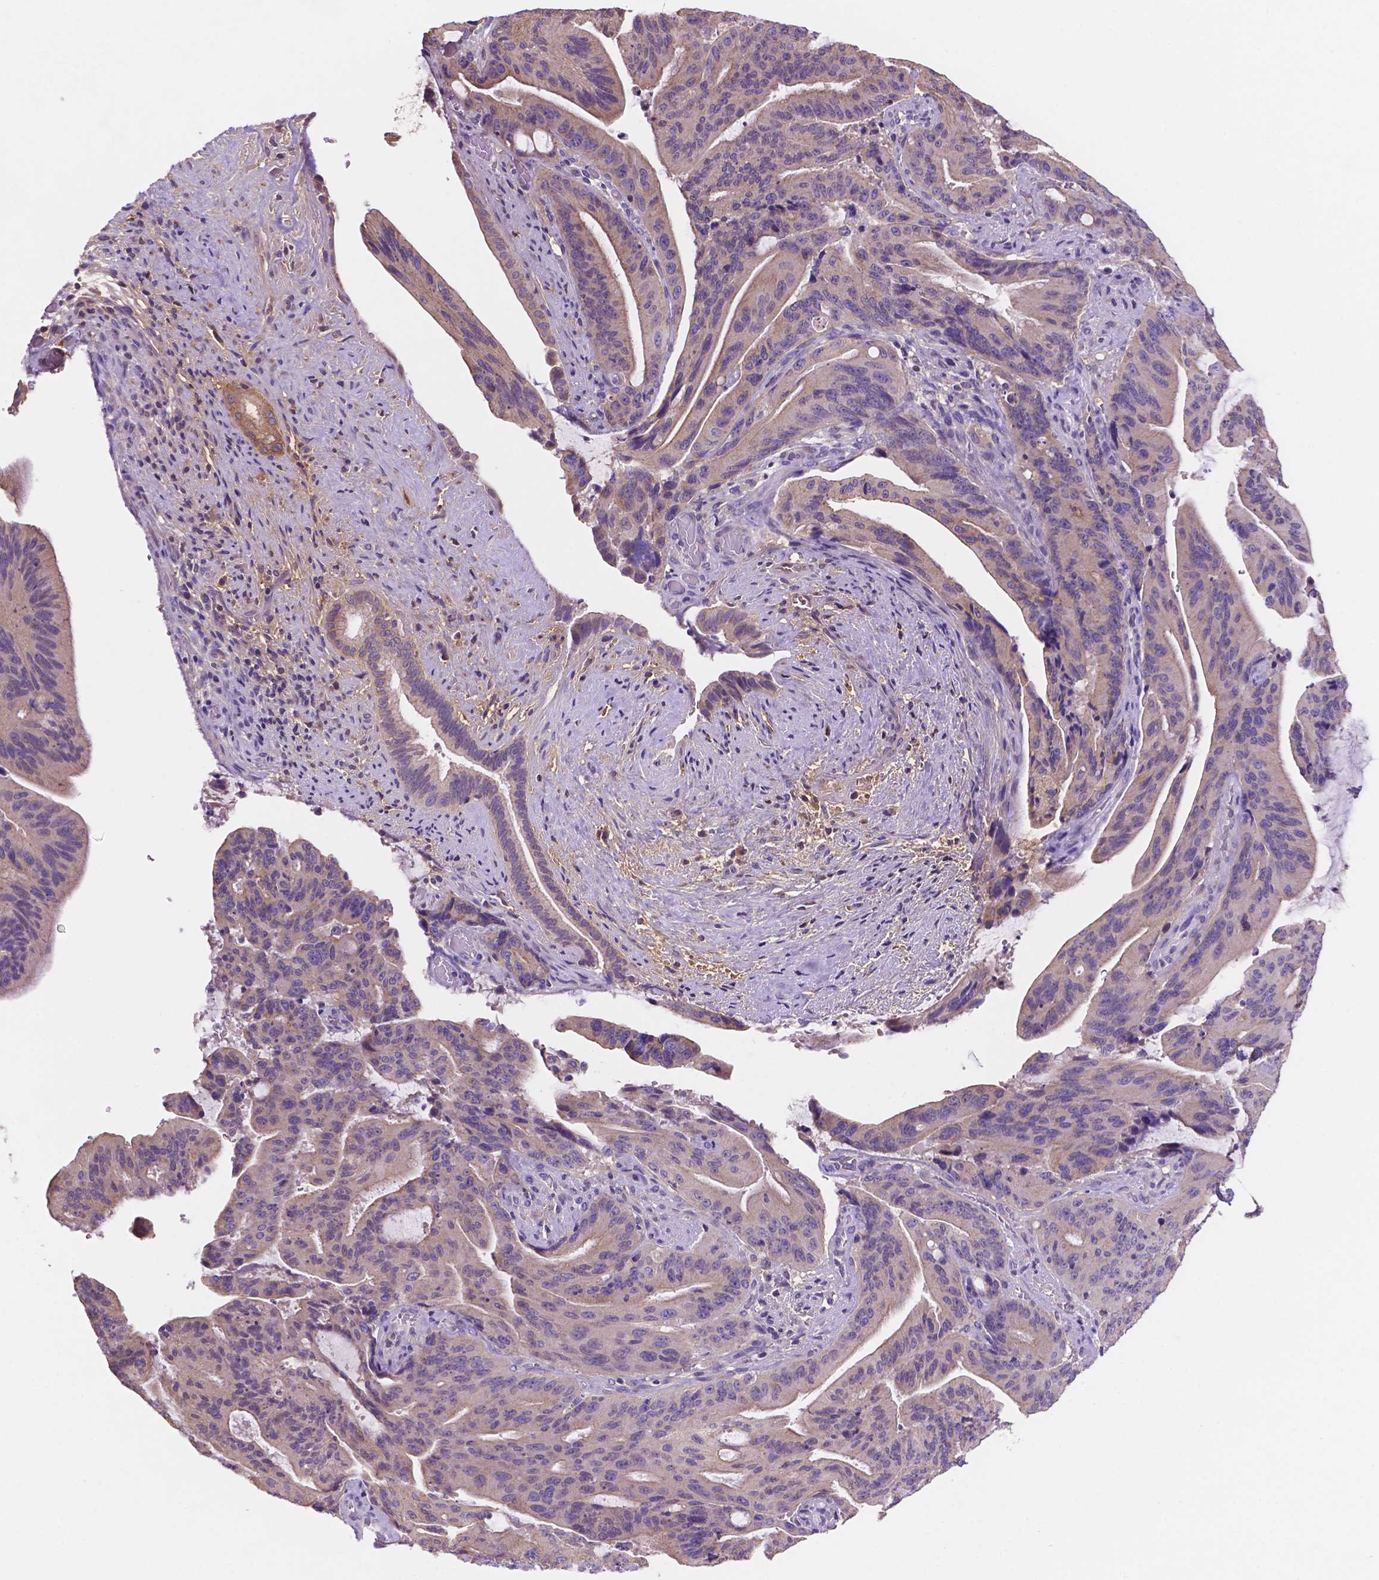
{"staining": {"intensity": "weak", "quantity": "<25%", "location": "cytoplasmic/membranous"}, "tissue": "liver cancer", "cell_type": "Tumor cells", "image_type": "cancer", "snomed": [{"axis": "morphology", "description": "Cholangiocarcinoma"}, {"axis": "topography", "description": "Liver"}], "caption": "An immunohistochemistry micrograph of liver cancer is shown. There is no staining in tumor cells of liver cancer. Brightfield microscopy of immunohistochemistry stained with DAB (3,3'-diaminobenzidine) (brown) and hematoxylin (blue), captured at high magnification.", "gene": "MKRN2OS", "patient": {"sex": "female", "age": 73}}